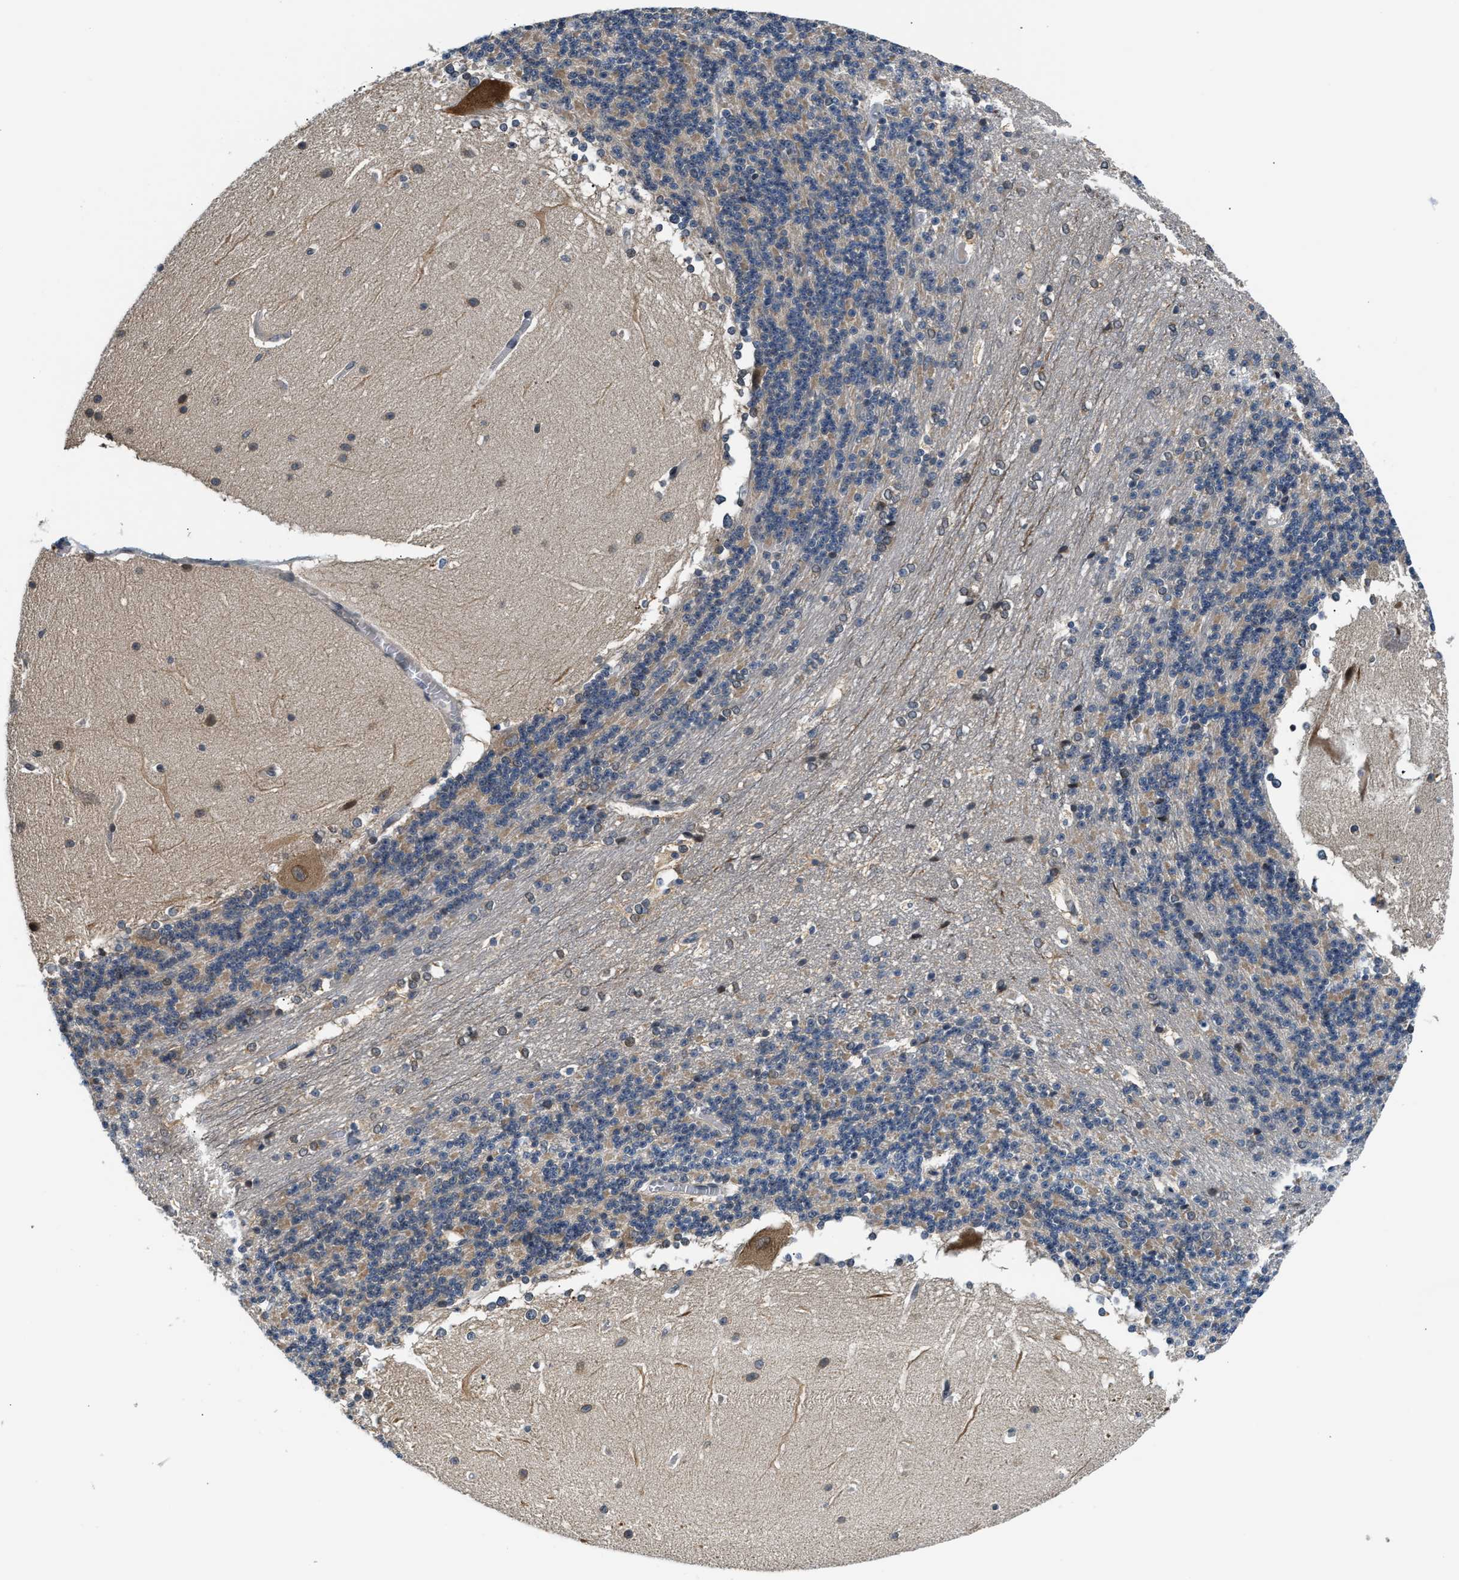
{"staining": {"intensity": "weak", "quantity": "<25%", "location": "cytoplasmic/membranous"}, "tissue": "cerebellum", "cell_type": "Cells in granular layer", "image_type": "normal", "snomed": [{"axis": "morphology", "description": "Normal tissue, NOS"}, {"axis": "topography", "description": "Cerebellum"}], "caption": "Human cerebellum stained for a protein using immunohistochemistry reveals no staining in cells in granular layer.", "gene": "RAB29", "patient": {"sex": "female", "age": 19}}